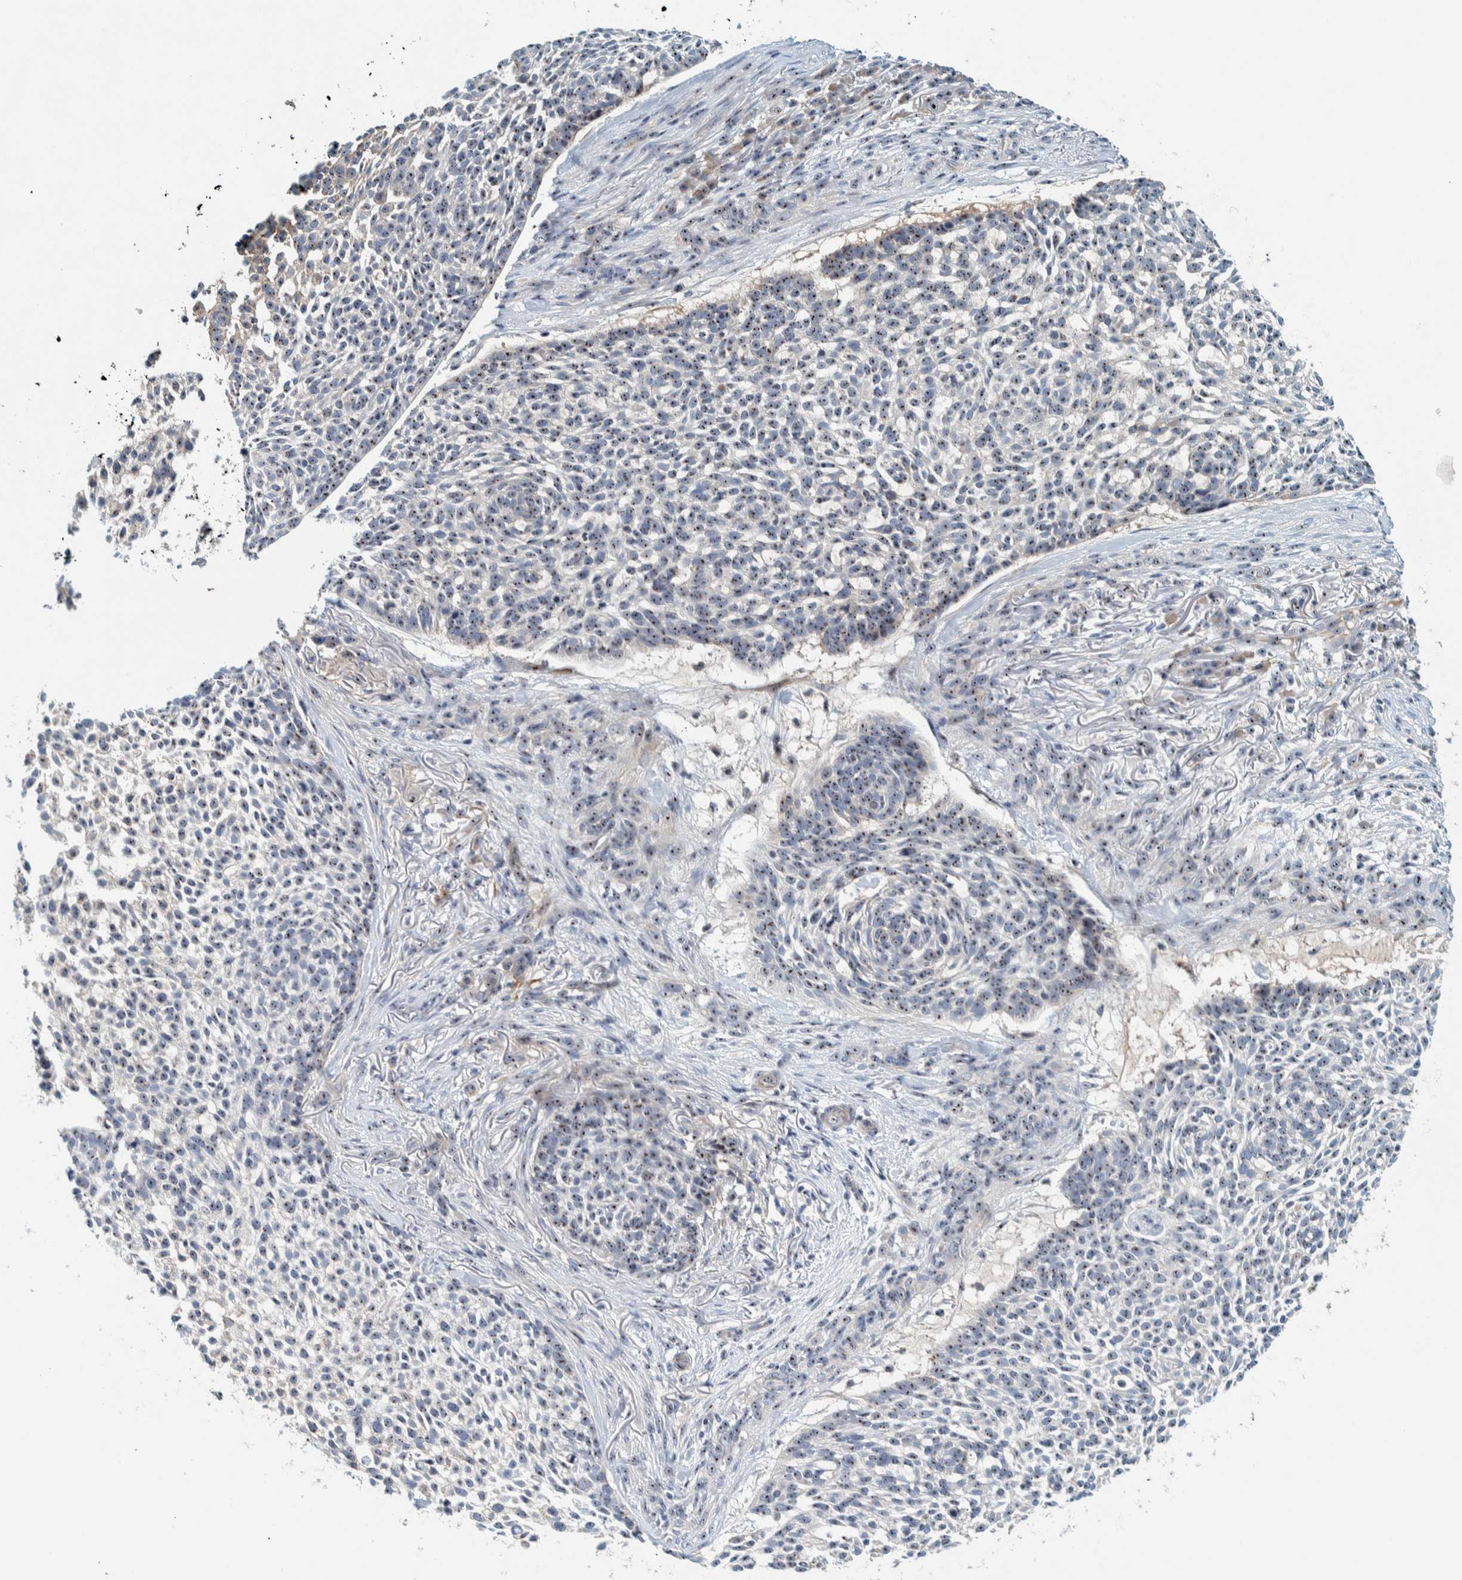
{"staining": {"intensity": "moderate", "quantity": ">75%", "location": "nuclear"}, "tissue": "skin cancer", "cell_type": "Tumor cells", "image_type": "cancer", "snomed": [{"axis": "morphology", "description": "Basal cell carcinoma"}, {"axis": "topography", "description": "Skin"}], "caption": "Brown immunohistochemical staining in human skin cancer reveals moderate nuclear positivity in approximately >75% of tumor cells.", "gene": "NOL11", "patient": {"sex": "female", "age": 64}}